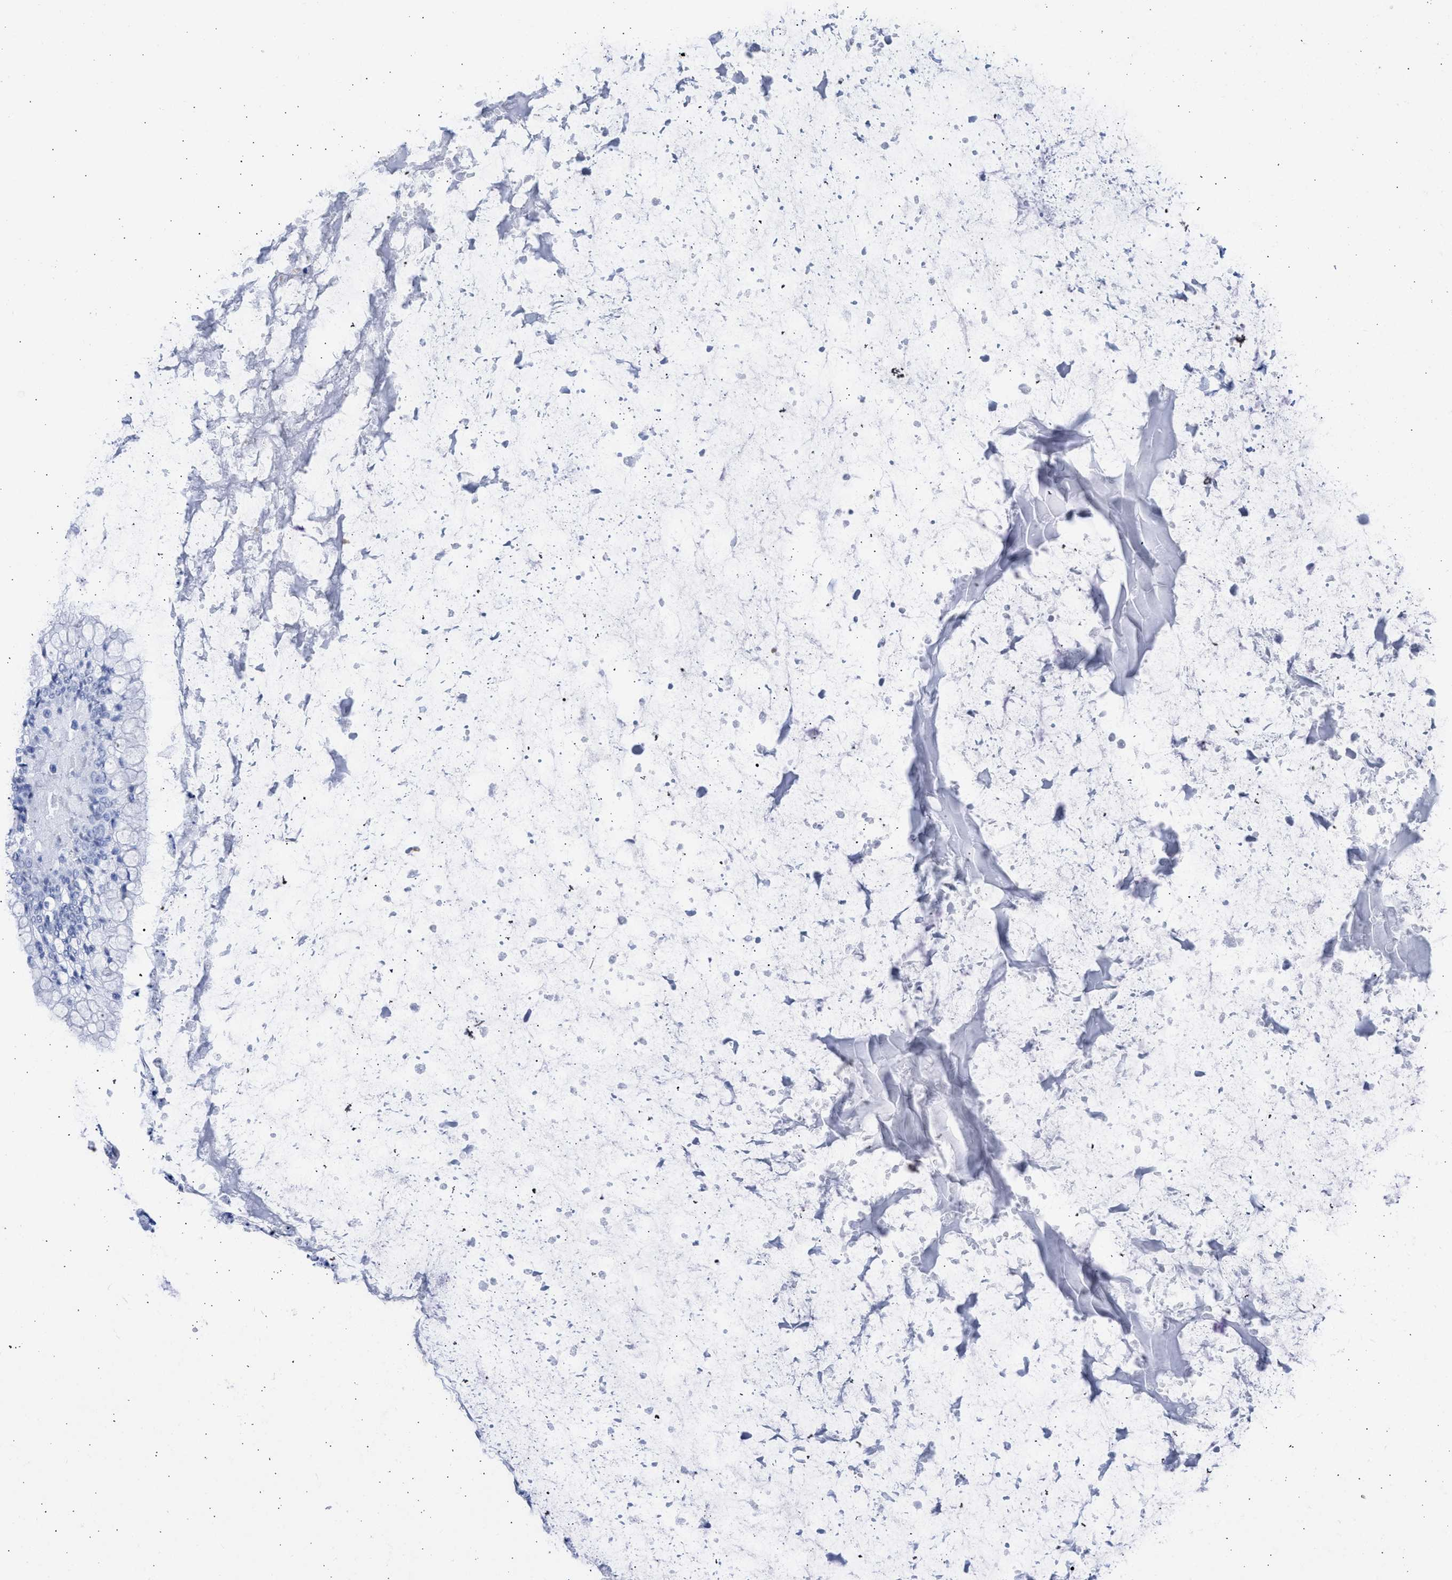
{"staining": {"intensity": "negative", "quantity": "none", "location": "none"}, "tissue": "ovarian cancer", "cell_type": "Tumor cells", "image_type": "cancer", "snomed": [{"axis": "morphology", "description": "Cystadenocarcinoma, mucinous, NOS"}, {"axis": "topography", "description": "Ovary"}], "caption": "This is an immunohistochemistry (IHC) photomicrograph of human ovarian cancer (mucinous cystadenocarcinoma). There is no expression in tumor cells.", "gene": "RSPH1", "patient": {"sex": "female", "age": 57}}